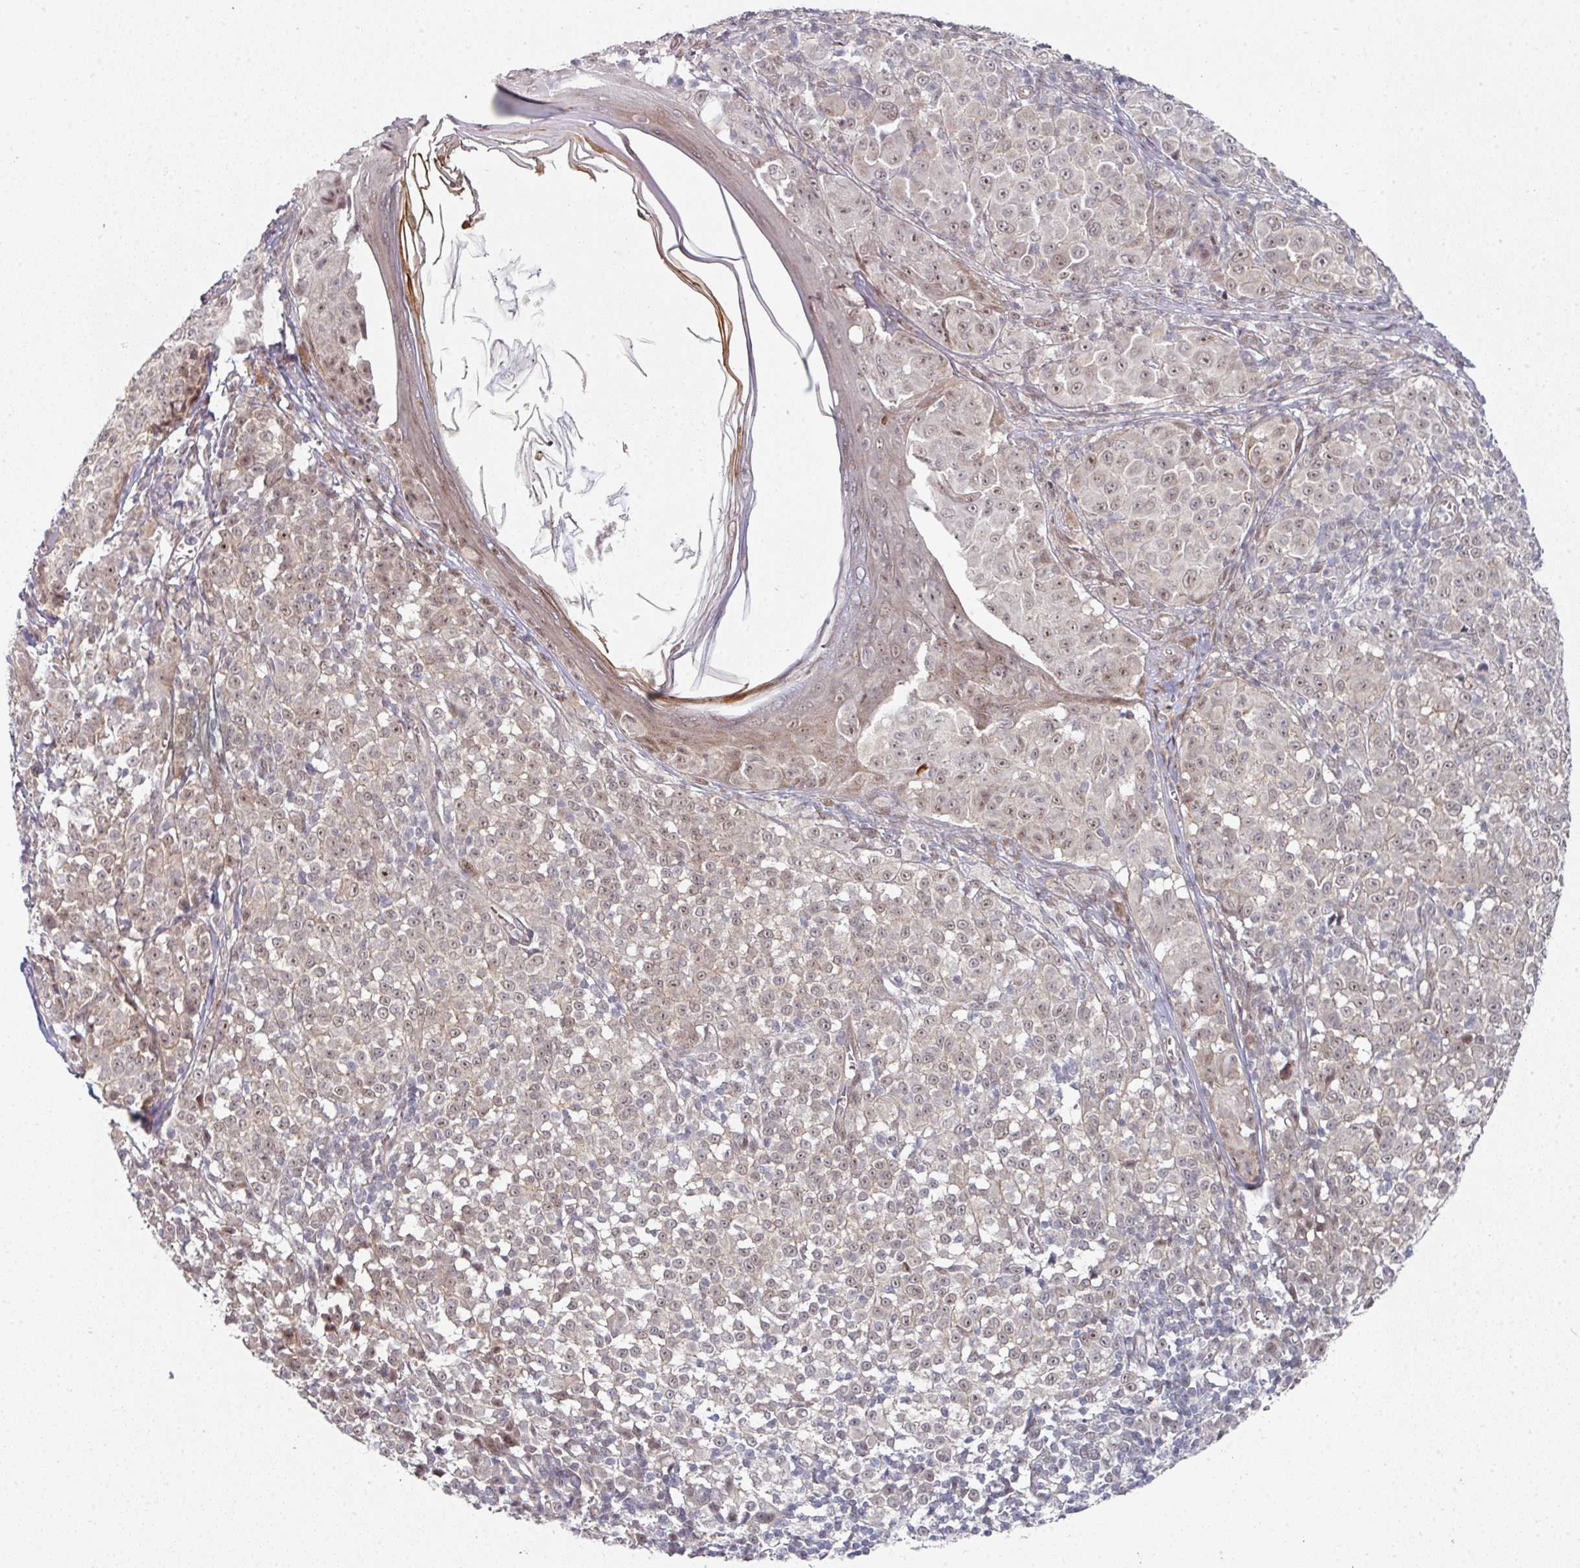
{"staining": {"intensity": "moderate", "quantity": "<25%", "location": "cytoplasmic/membranous,nuclear"}, "tissue": "melanoma", "cell_type": "Tumor cells", "image_type": "cancer", "snomed": [{"axis": "morphology", "description": "Malignant melanoma, NOS"}, {"axis": "topography", "description": "Skin"}], "caption": "Immunohistochemical staining of human malignant melanoma shows low levels of moderate cytoplasmic/membranous and nuclear expression in approximately <25% of tumor cells.", "gene": "TMCC1", "patient": {"sex": "female", "age": 43}}